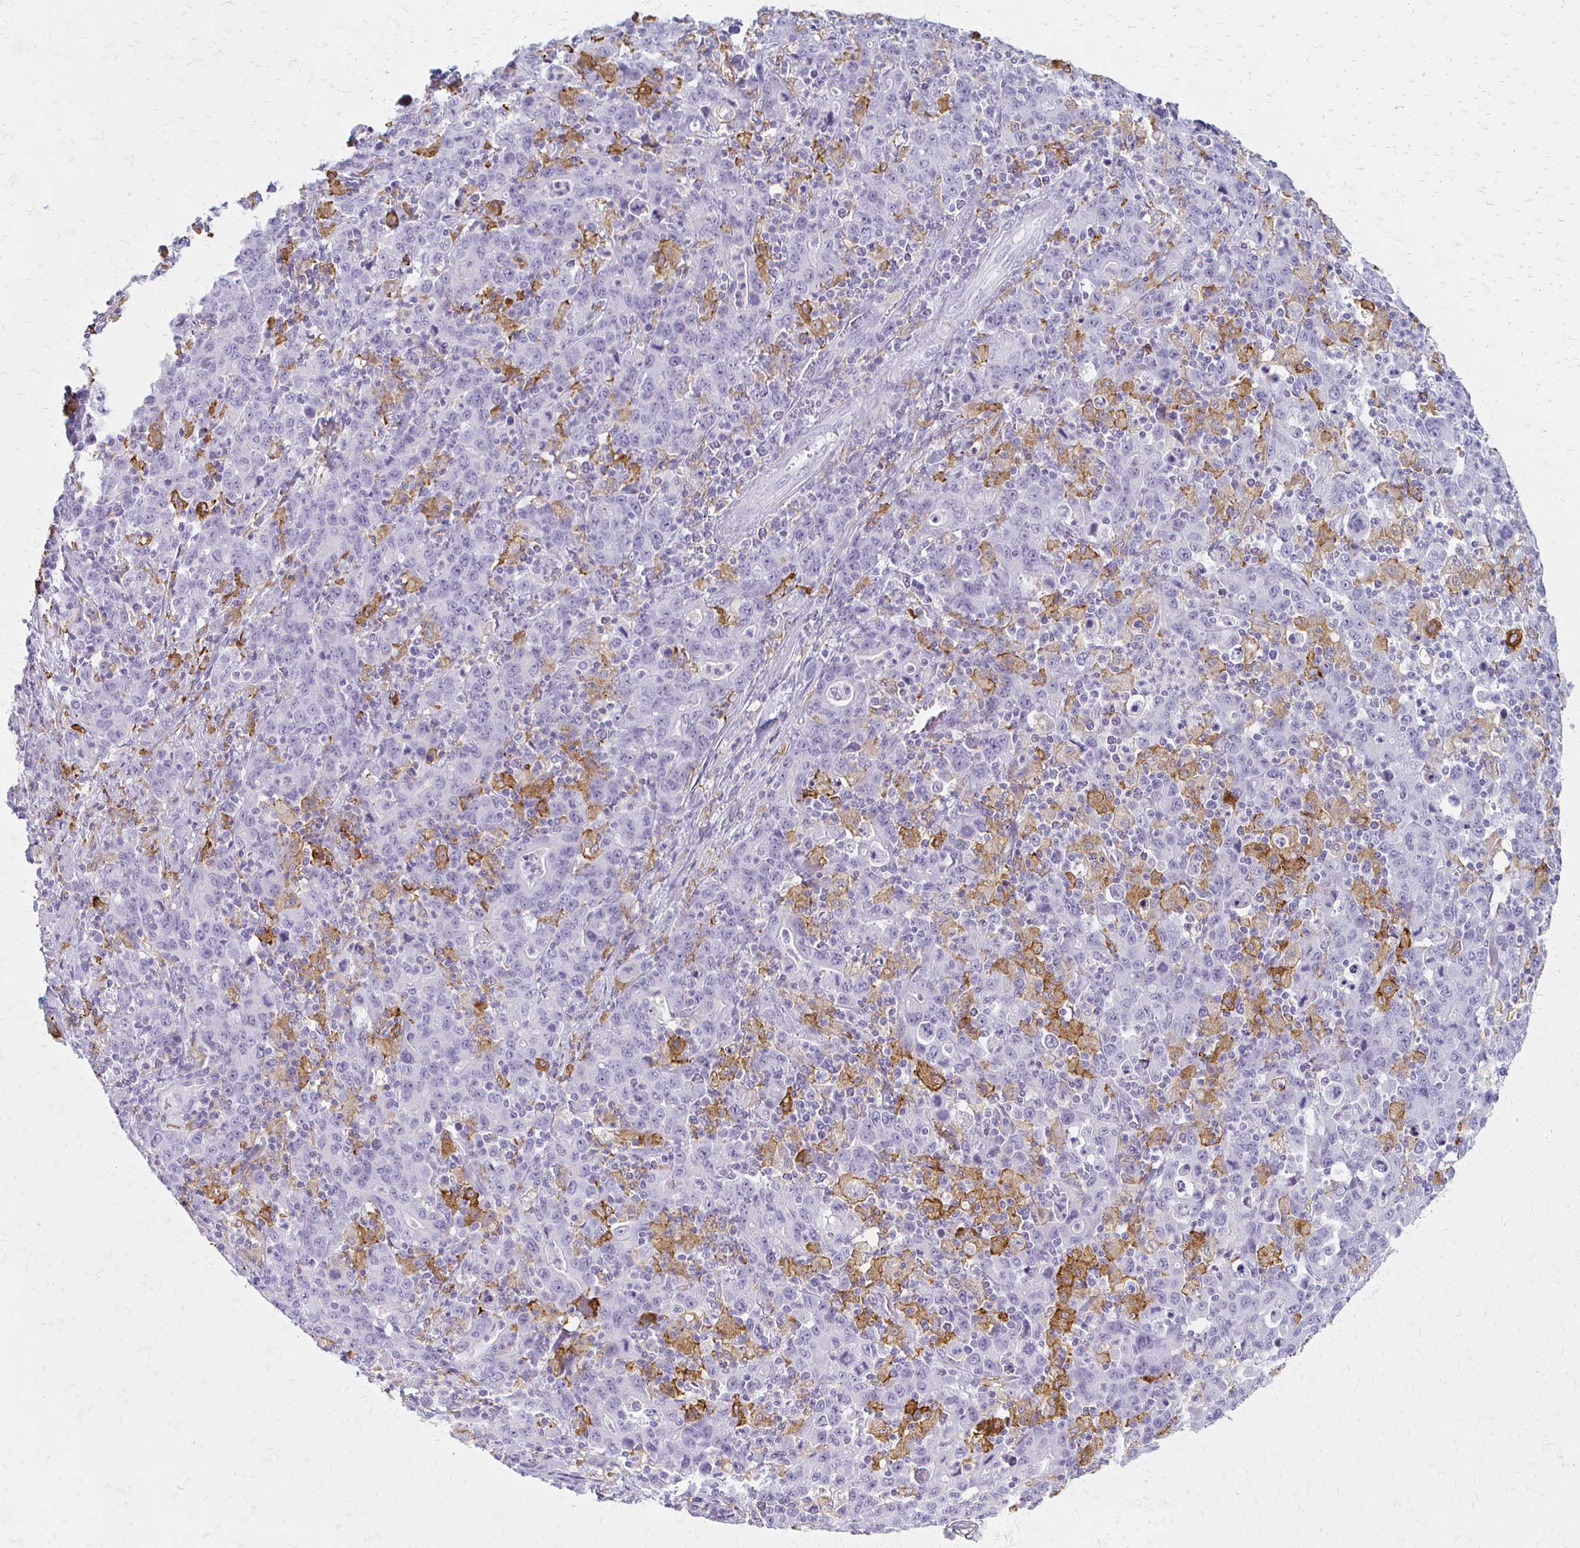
{"staining": {"intensity": "negative", "quantity": "none", "location": "none"}, "tissue": "stomach cancer", "cell_type": "Tumor cells", "image_type": "cancer", "snomed": [{"axis": "morphology", "description": "Adenocarcinoma, NOS"}, {"axis": "topography", "description": "Stomach, upper"}], "caption": "Tumor cells show no significant positivity in stomach cancer.", "gene": "ACP5", "patient": {"sex": "male", "age": 69}}